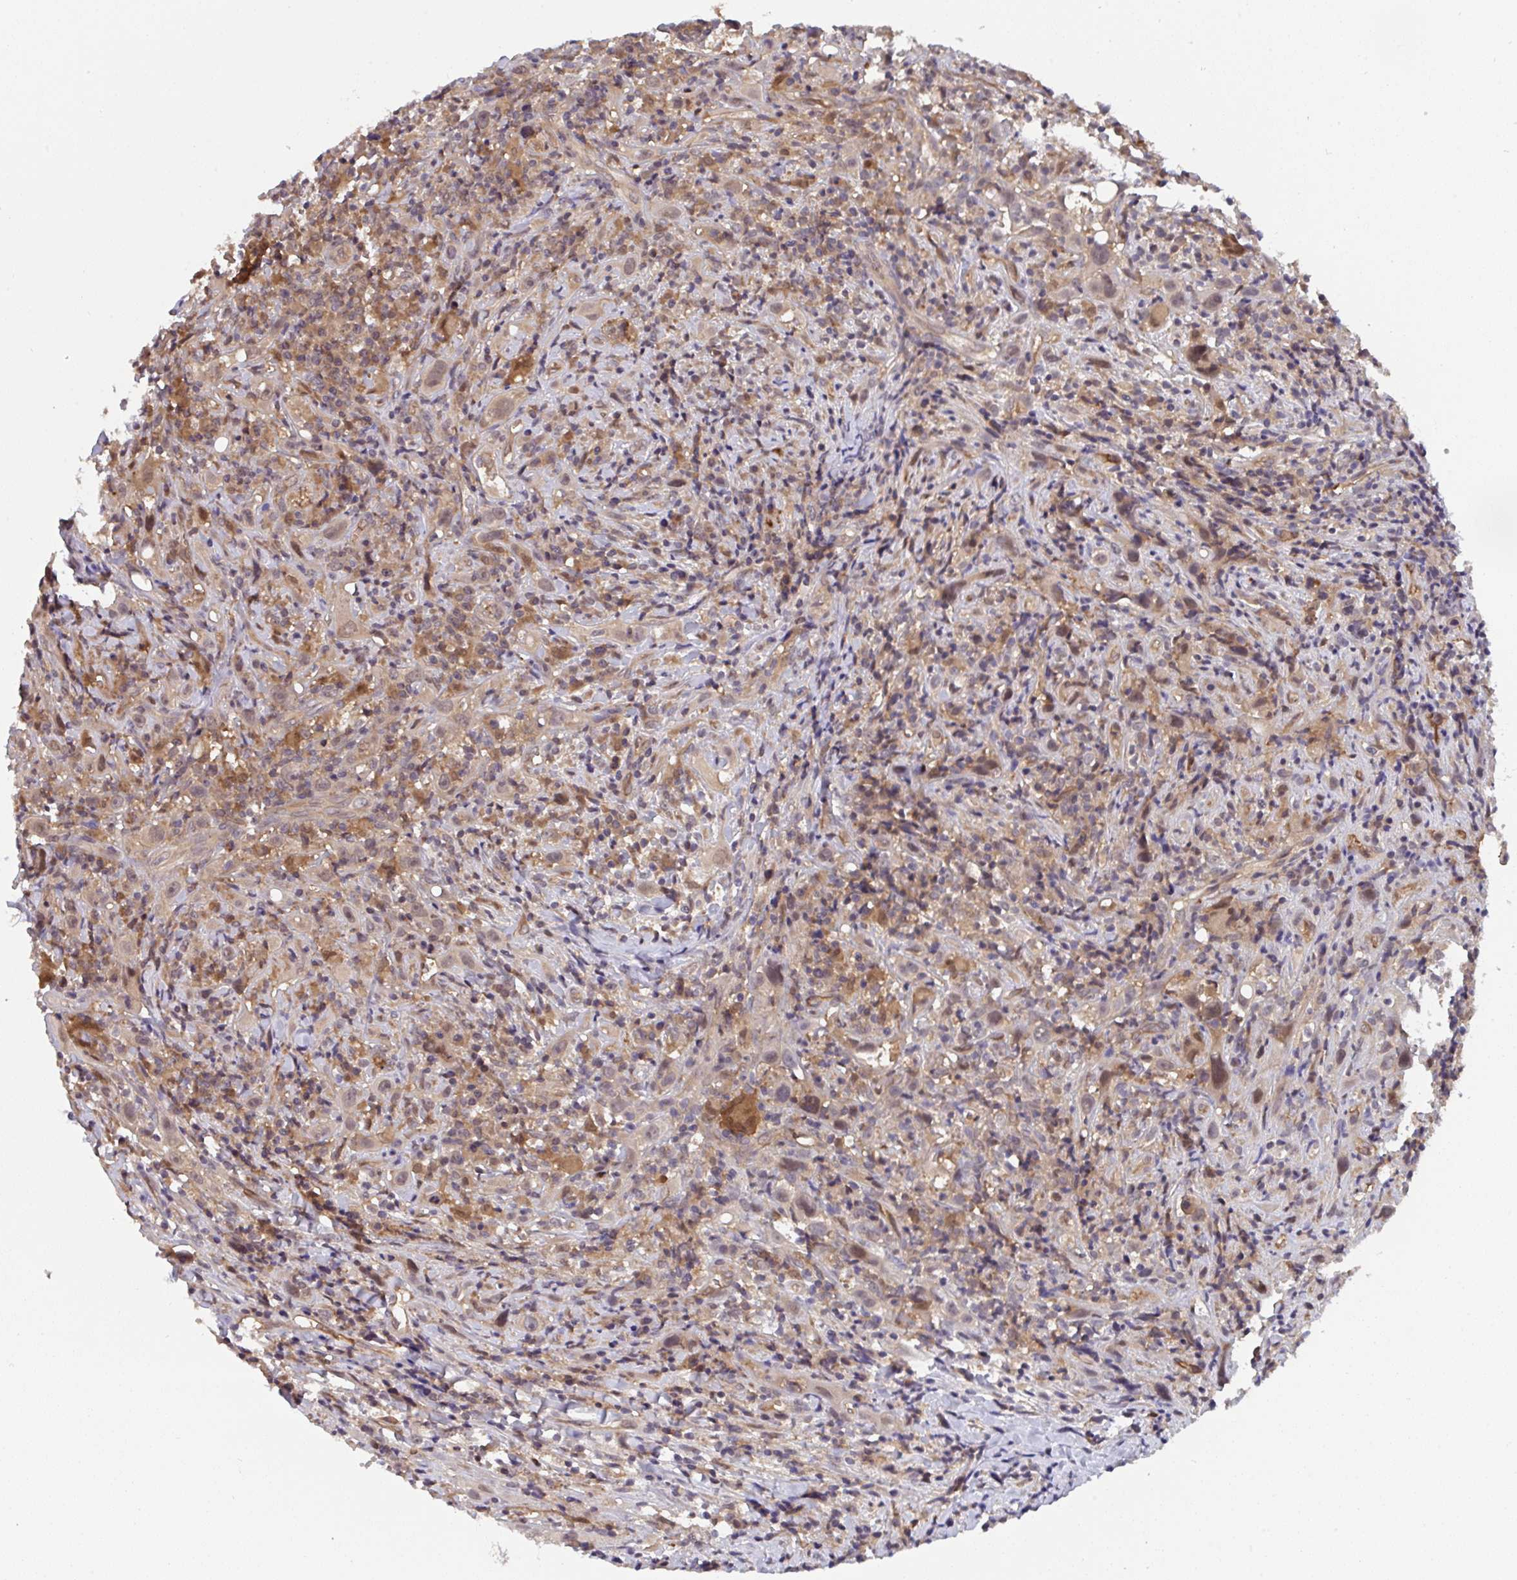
{"staining": {"intensity": "weak", "quantity": "<25%", "location": "cytoplasmic/membranous,nuclear"}, "tissue": "head and neck cancer", "cell_type": "Tumor cells", "image_type": "cancer", "snomed": [{"axis": "morphology", "description": "Squamous cell carcinoma, NOS"}, {"axis": "topography", "description": "Head-Neck"}], "caption": "This is a histopathology image of immunohistochemistry staining of head and neck cancer (squamous cell carcinoma), which shows no expression in tumor cells.", "gene": "TIGAR", "patient": {"sex": "female", "age": 95}}